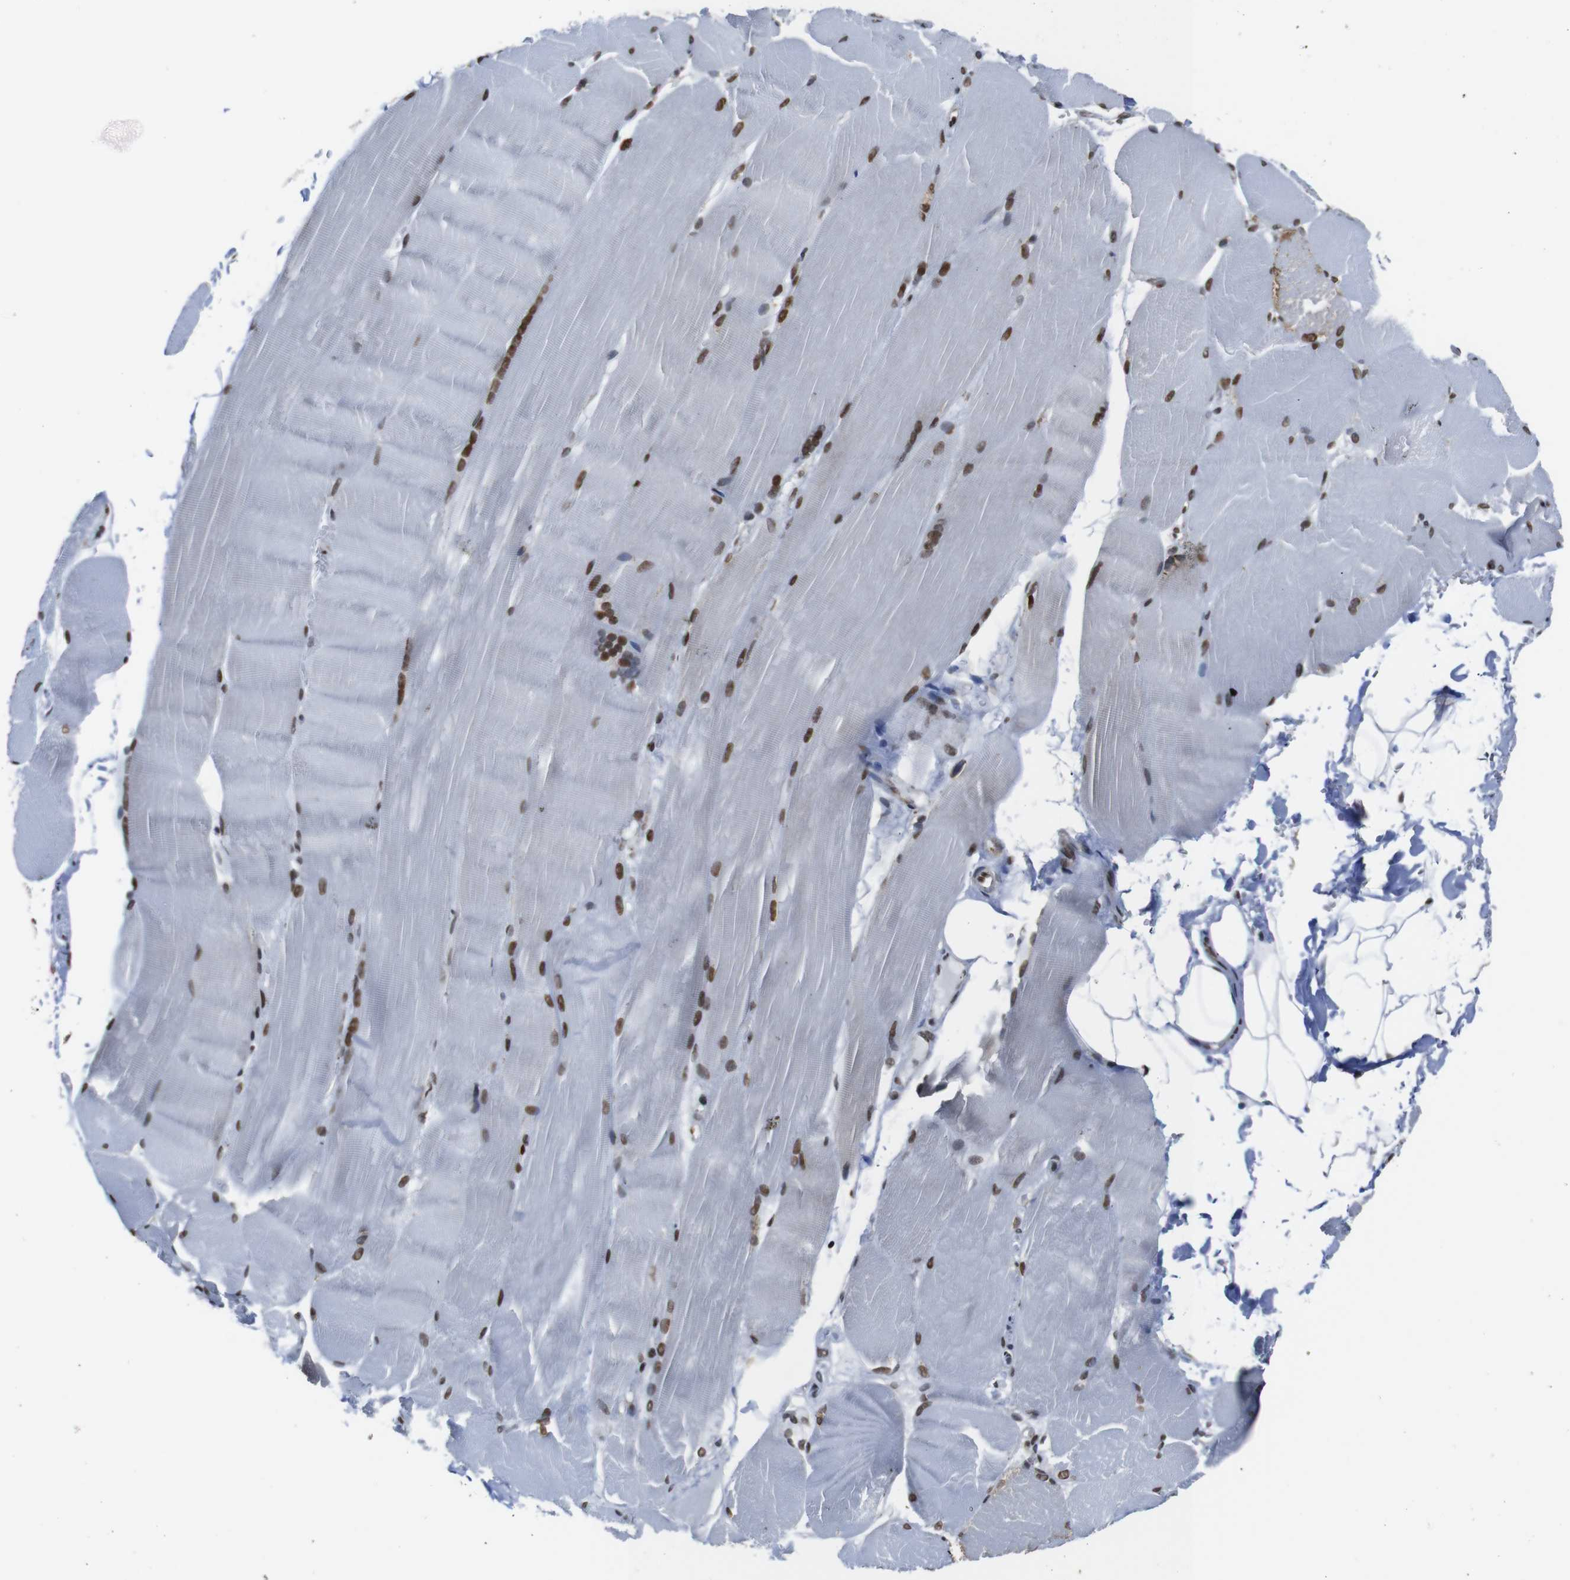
{"staining": {"intensity": "strong", "quantity": ">75%", "location": "nuclear"}, "tissue": "skeletal muscle", "cell_type": "Myocytes", "image_type": "normal", "snomed": [{"axis": "morphology", "description": "Normal tissue, NOS"}, {"axis": "topography", "description": "Skin"}, {"axis": "topography", "description": "Skeletal muscle"}], "caption": "The immunohistochemical stain highlights strong nuclear staining in myocytes of benign skeletal muscle. The protein of interest is stained brown, and the nuclei are stained in blue (DAB IHC with brightfield microscopy, high magnification).", "gene": "ROMO1", "patient": {"sex": "male", "age": 83}}